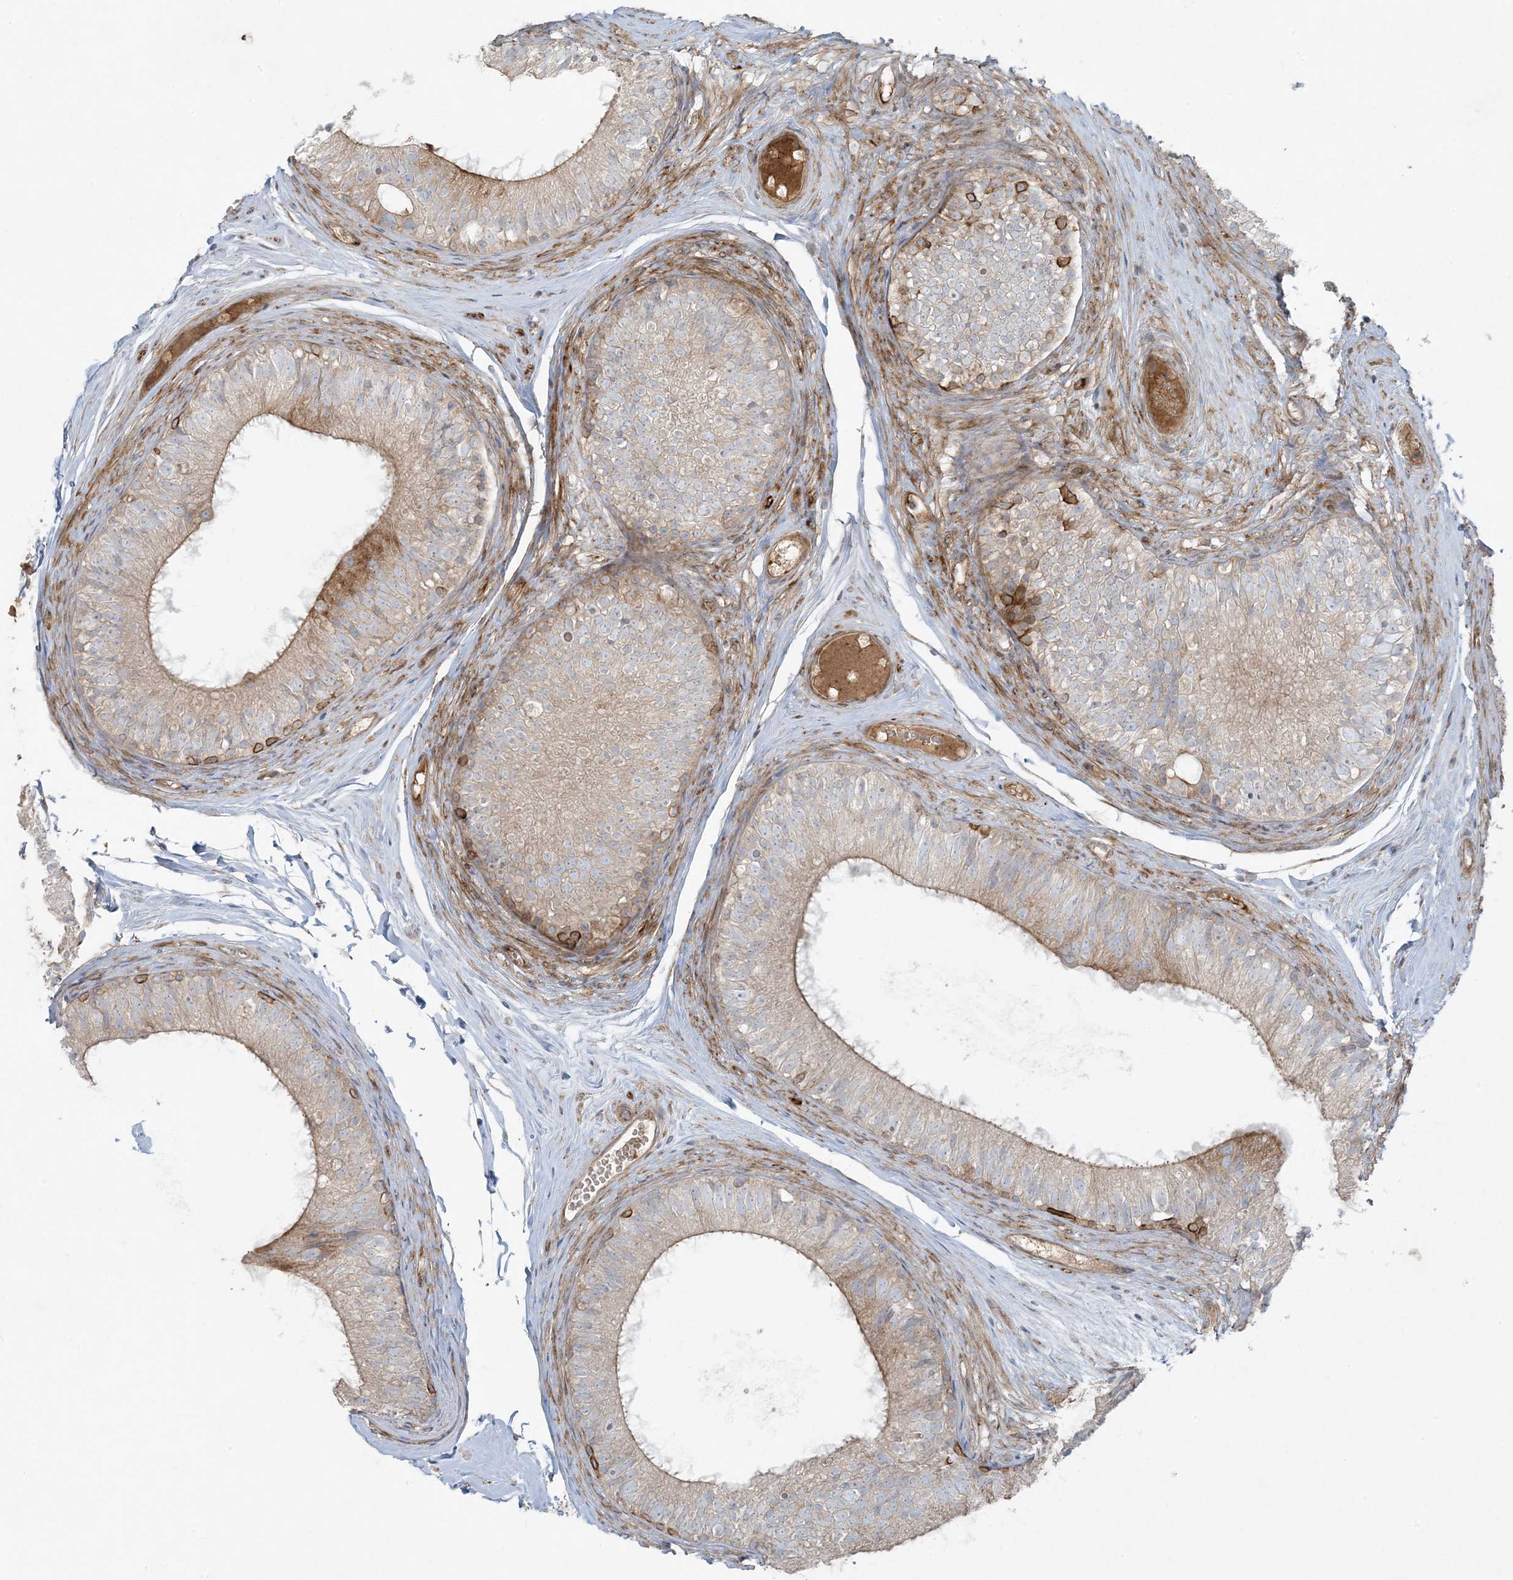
{"staining": {"intensity": "strong", "quantity": "<25%", "location": "cytoplasmic/membranous"}, "tissue": "epididymis", "cell_type": "Glandular cells", "image_type": "normal", "snomed": [{"axis": "morphology", "description": "Normal tissue, NOS"}, {"axis": "morphology", "description": "Seminoma in situ"}, {"axis": "topography", "description": "Testis"}, {"axis": "topography", "description": "Epididymis"}], "caption": "Epididymis was stained to show a protein in brown. There is medium levels of strong cytoplasmic/membranous positivity in approximately <25% of glandular cells.", "gene": "PIK3R4", "patient": {"sex": "male", "age": 28}}